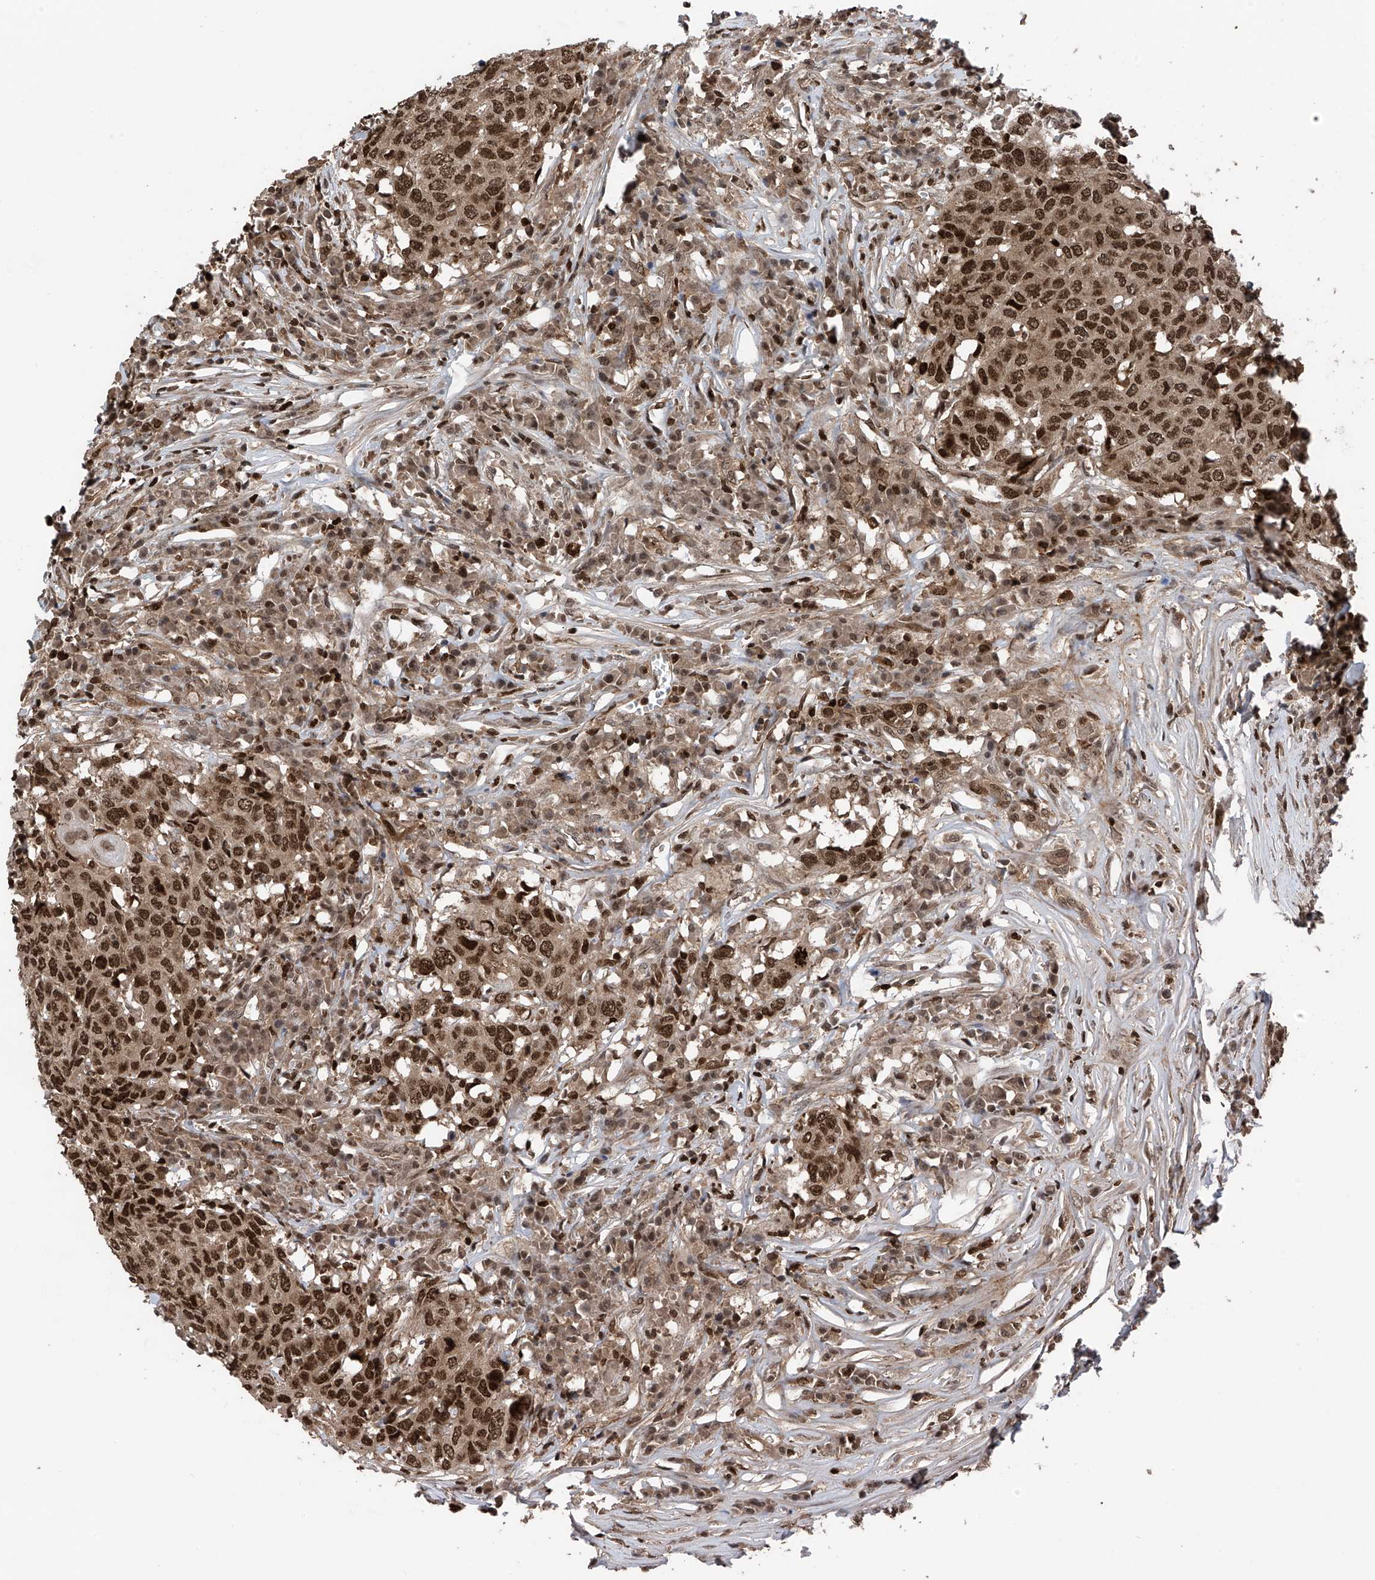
{"staining": {"intensity": "strong", "quantity": ">75%", "location": "cytoplasmic/membranous,nuclear"}, "tissue": "head and neck cancer", "cell_type": "Tumor cells", "image_type": "cancer", "snomed": [{"axis": "morphology", "description": "Squamous cell carcinoma, NOS"}, {"axis": "topography", "description": "Head-Neck"}], "caption": "A photomicrograph of squamous cell carcinoma (head and neck) stained for a protein demonstrates strong cytoplasmic/membranous and nuclear brown staining in tumor cells. The protein of interest is shown in brown color, while the nuclei are stained blue.", "gene": "DNAJC9", "patient": {"sex": "male", "age": 66}}